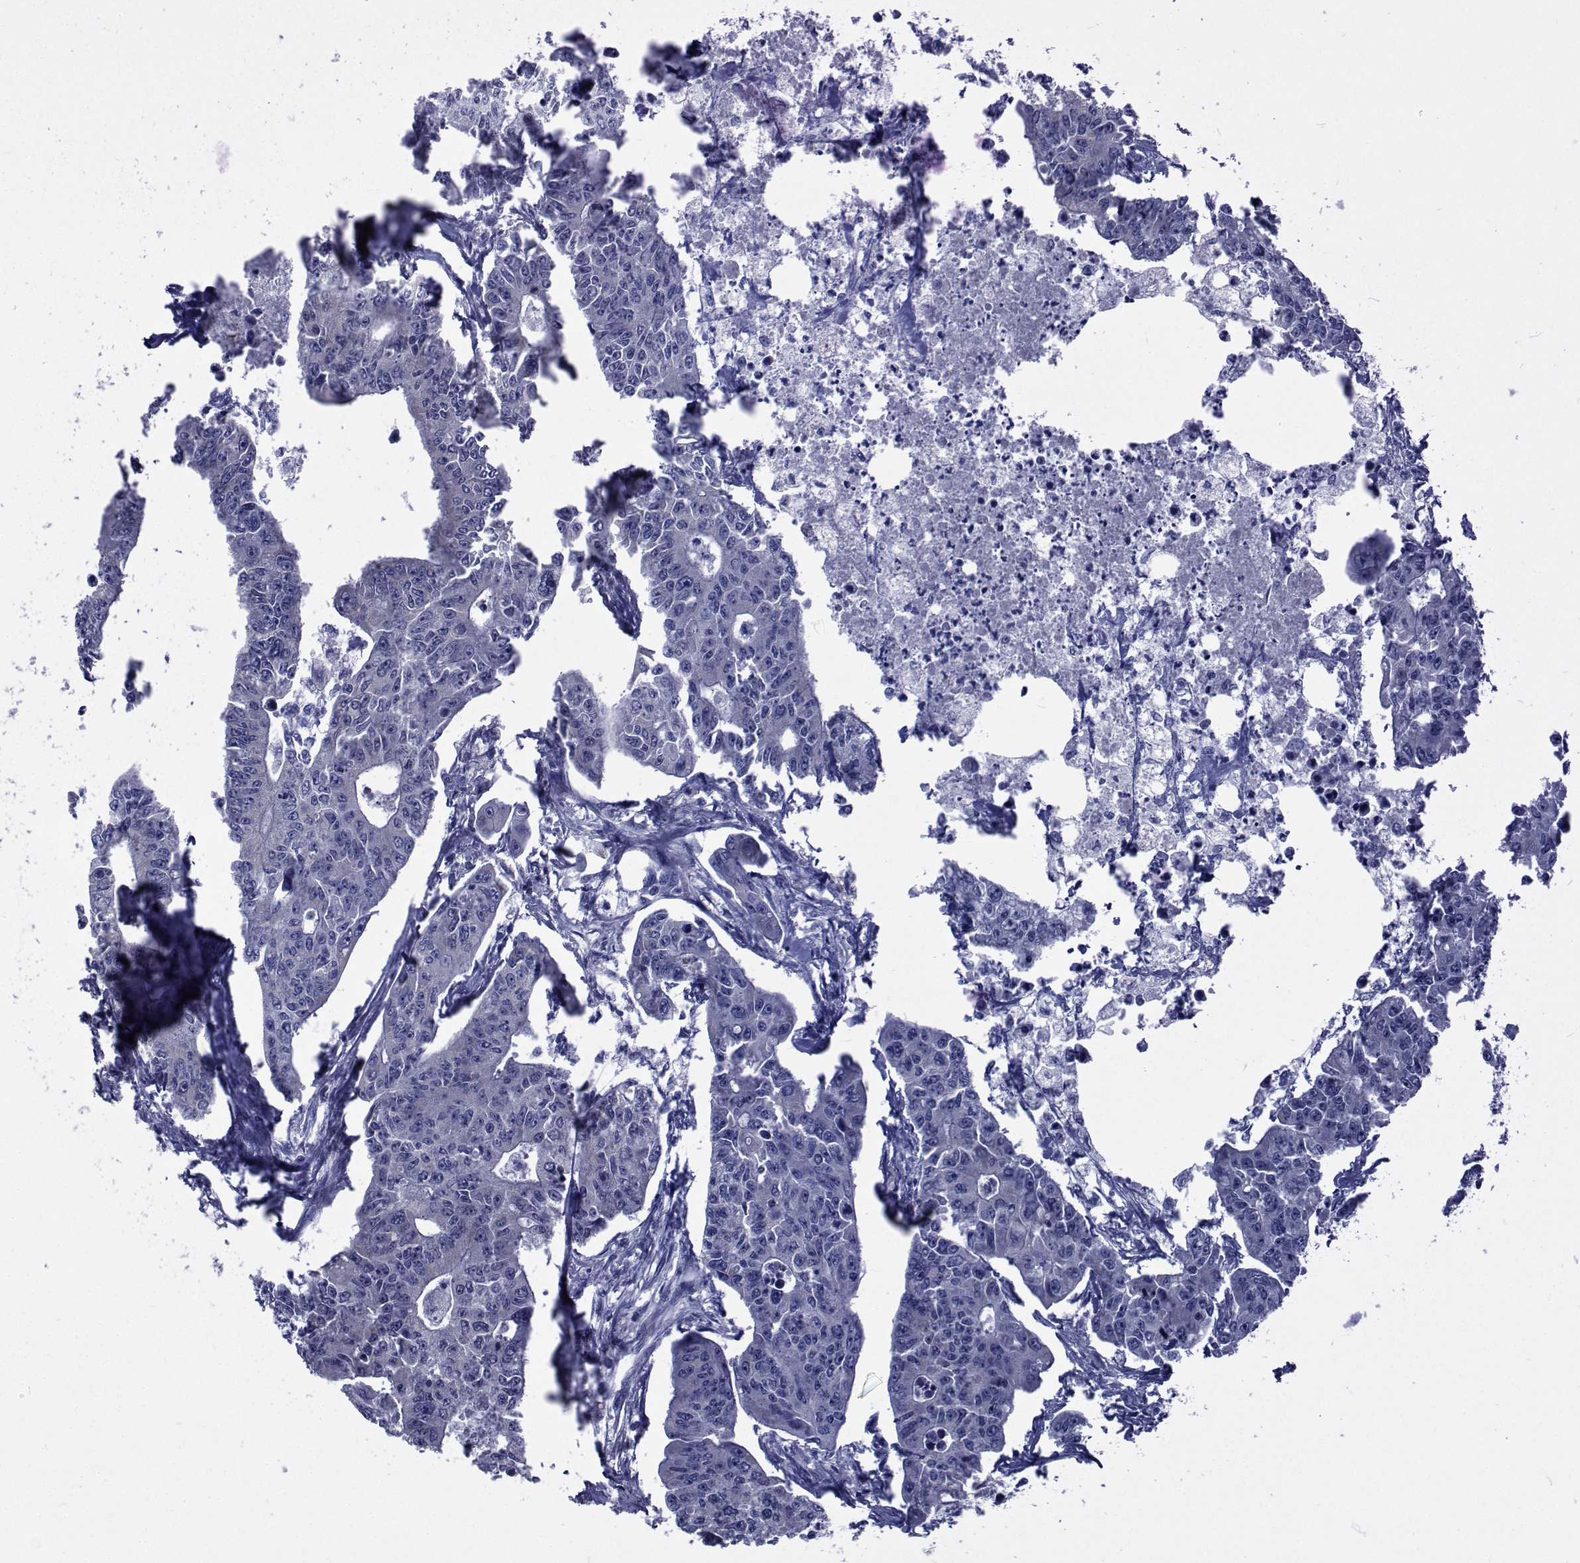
{"staining": {"intensity": "negative", "quantity": "none", "location": "none"}, "tissue": "colorectal cancer", "cell_type": "Tumor cells", "image_type": "cancer", "snomed": [{"axis": "morphology", "description": "Adenocarcinoma, NOS"}, {"axis": "topography", "description": "Colon"}], "caption": "High magnification brightfield microscopy of colorectal cancer stained with DAB (brown) and counterstained with hematoxylin (blue): tumor cells show no significant staining.", "gene": "ROPN1", "patient": {"sex": "male", "age": 70}}